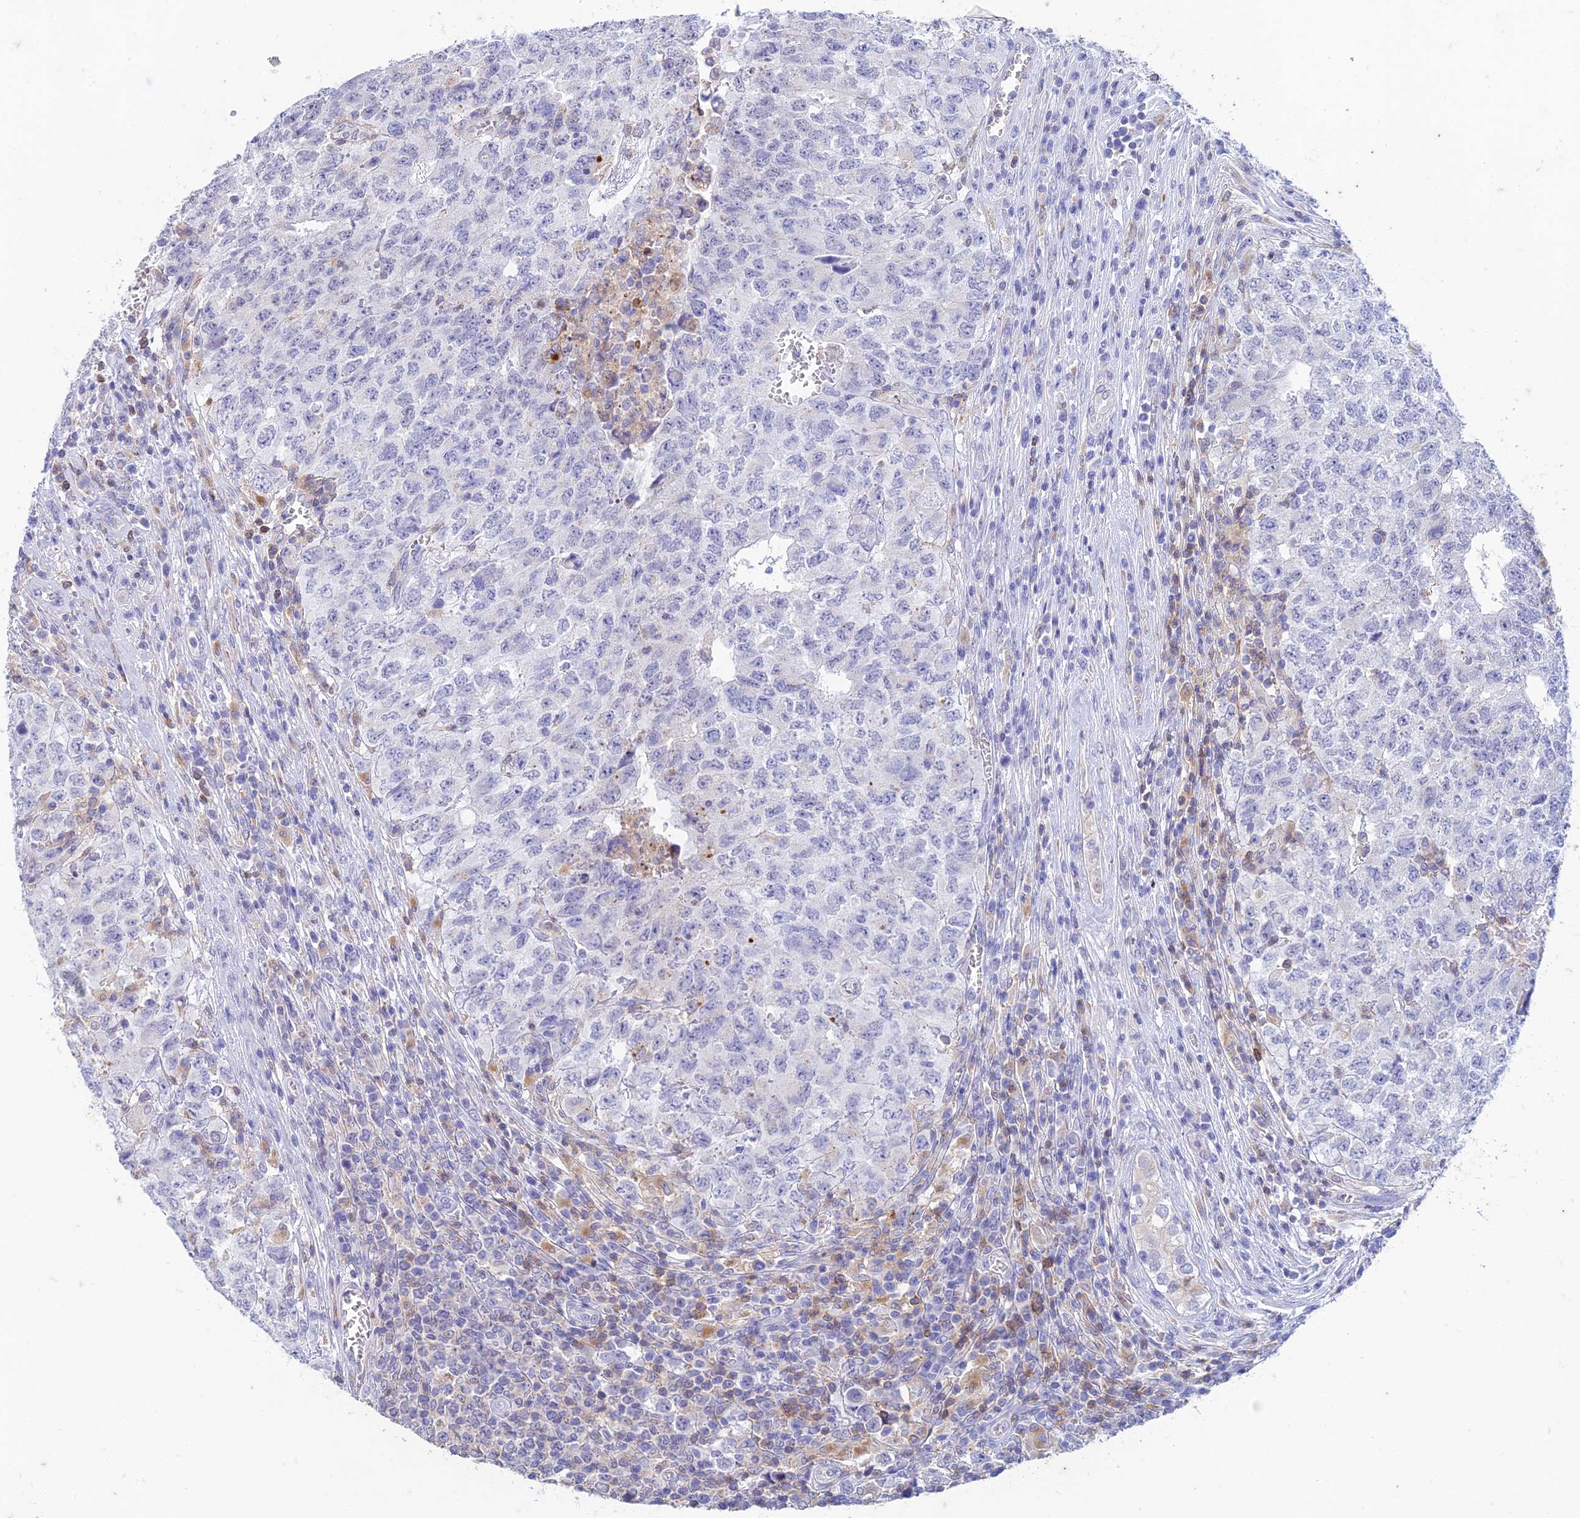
{"staining": {"intensity": "negative", "quantity": "none", "location": "none"}, "tissue": "testis cancer", "cell_type": "Tumor cells", "image_type": "cancer", "snomed": [{"axis": "morphology", "description": "Carcinoma, Embryonal, NOS"}, {"axis": "topography", "description": "Testis"}], "caption": "Immunohistochemistry of testis cancer (embryonal carcinoma) demonstrates no staining in tumor cells.", "gene": "FGF7", "patient": {"sex": "male", "age": 34}}